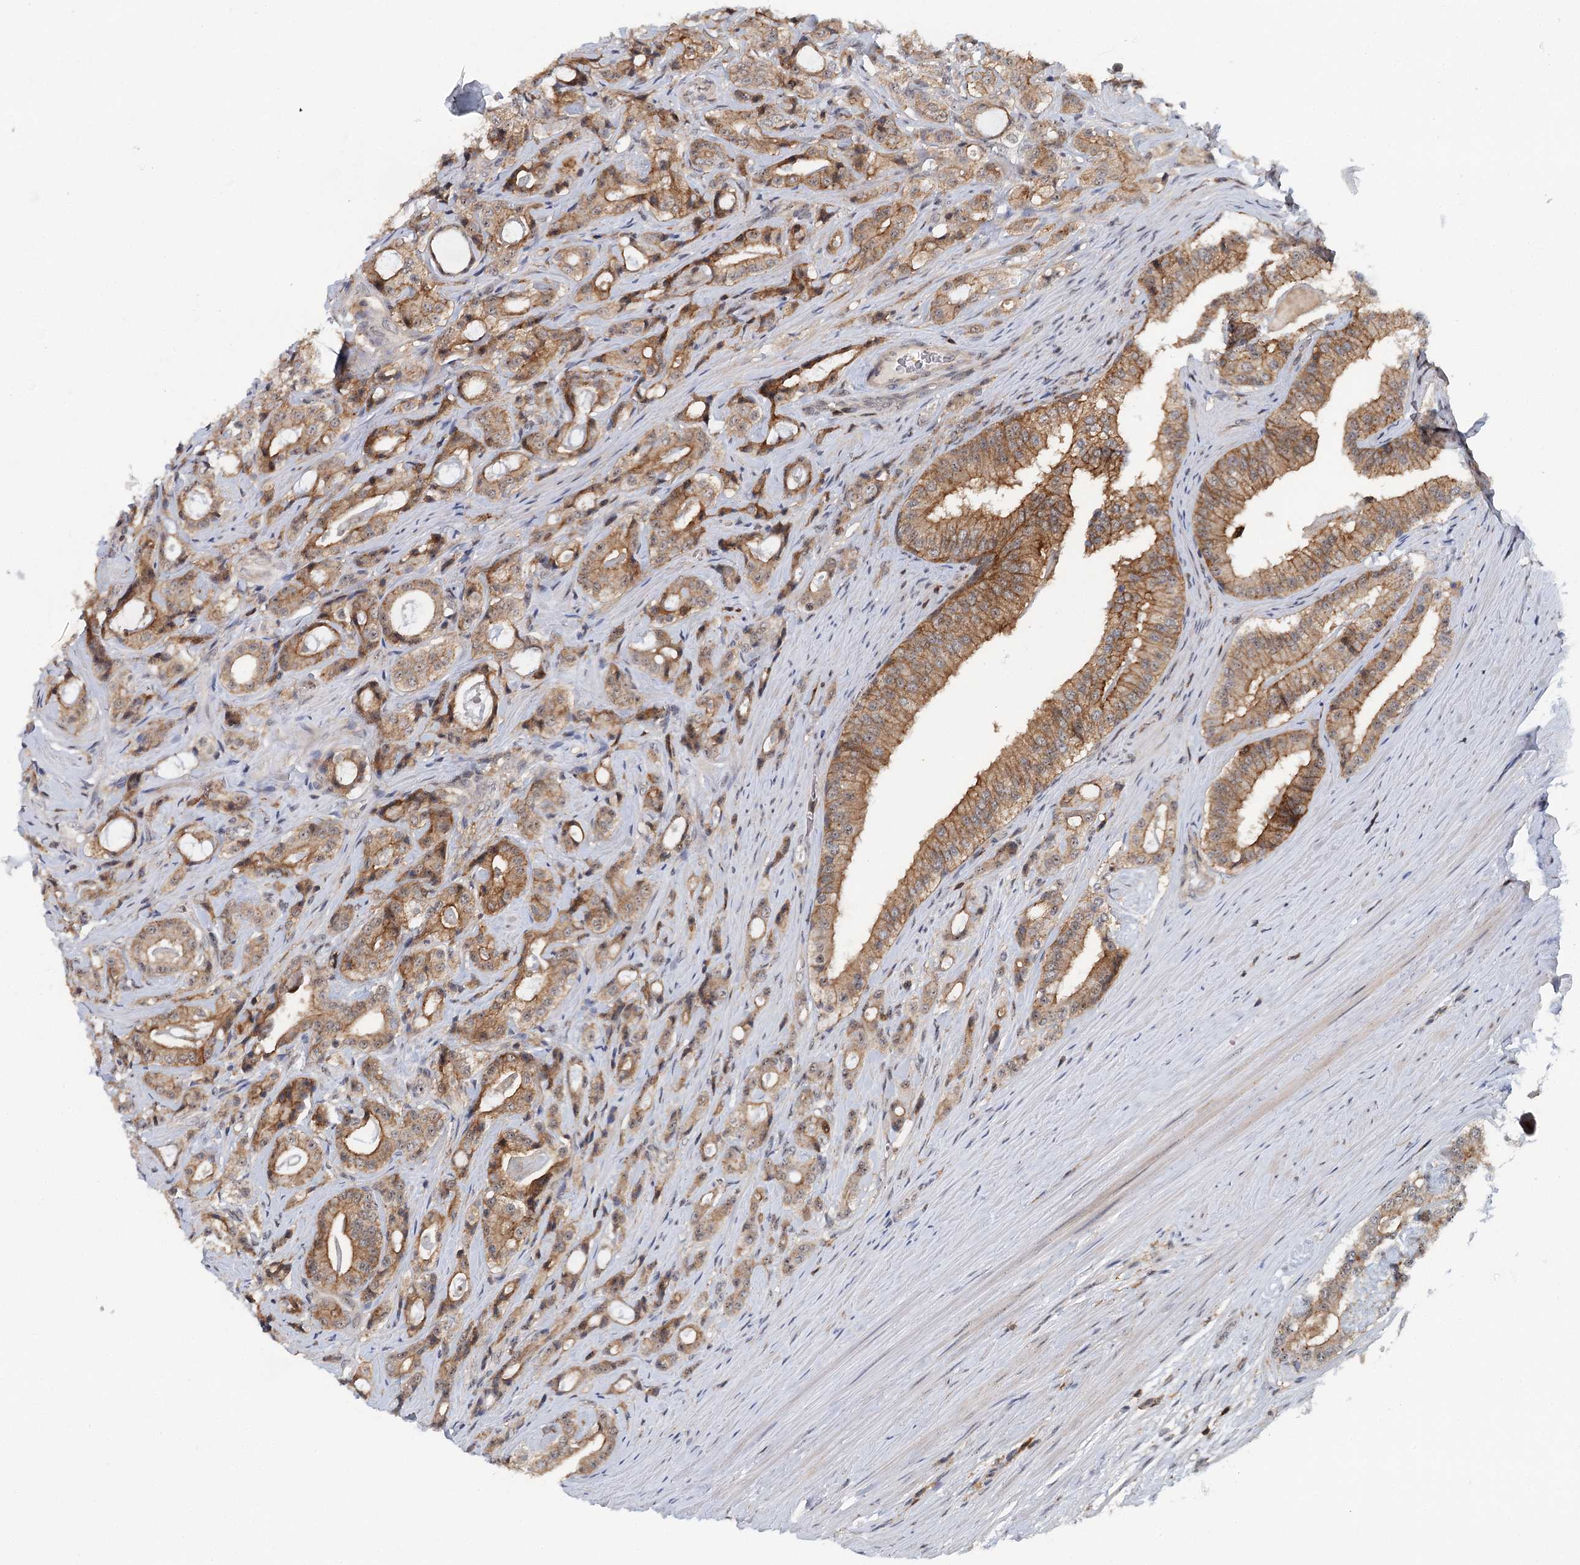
{"staining": {"intensity": "moderate", "quantity": ">75%", "location": "cytoplasmic/membranous,nuclear"}, "tissue": "prostate cancer", "cell_type": "Tumor cells", "image_type": "cancer", "snomed": [{"axis": "morphology", "description": "Adenocarcinoma, High grade"}, {"axis": "topography", "description": "Prostate"}], "caption": "A micrograph of prostate high-grade adenocarcinoma stained for a protein demonstrates moderate cytoplasmic/membranous and nuclear brown staining in tumor cells. The protein is stained brown, and the nuclei are stained in blue (DAB IHC with brightfield microscopy, high magnification).", "gene": "CDC42SE2", "patient": {"sex": "male", "age": 63}}